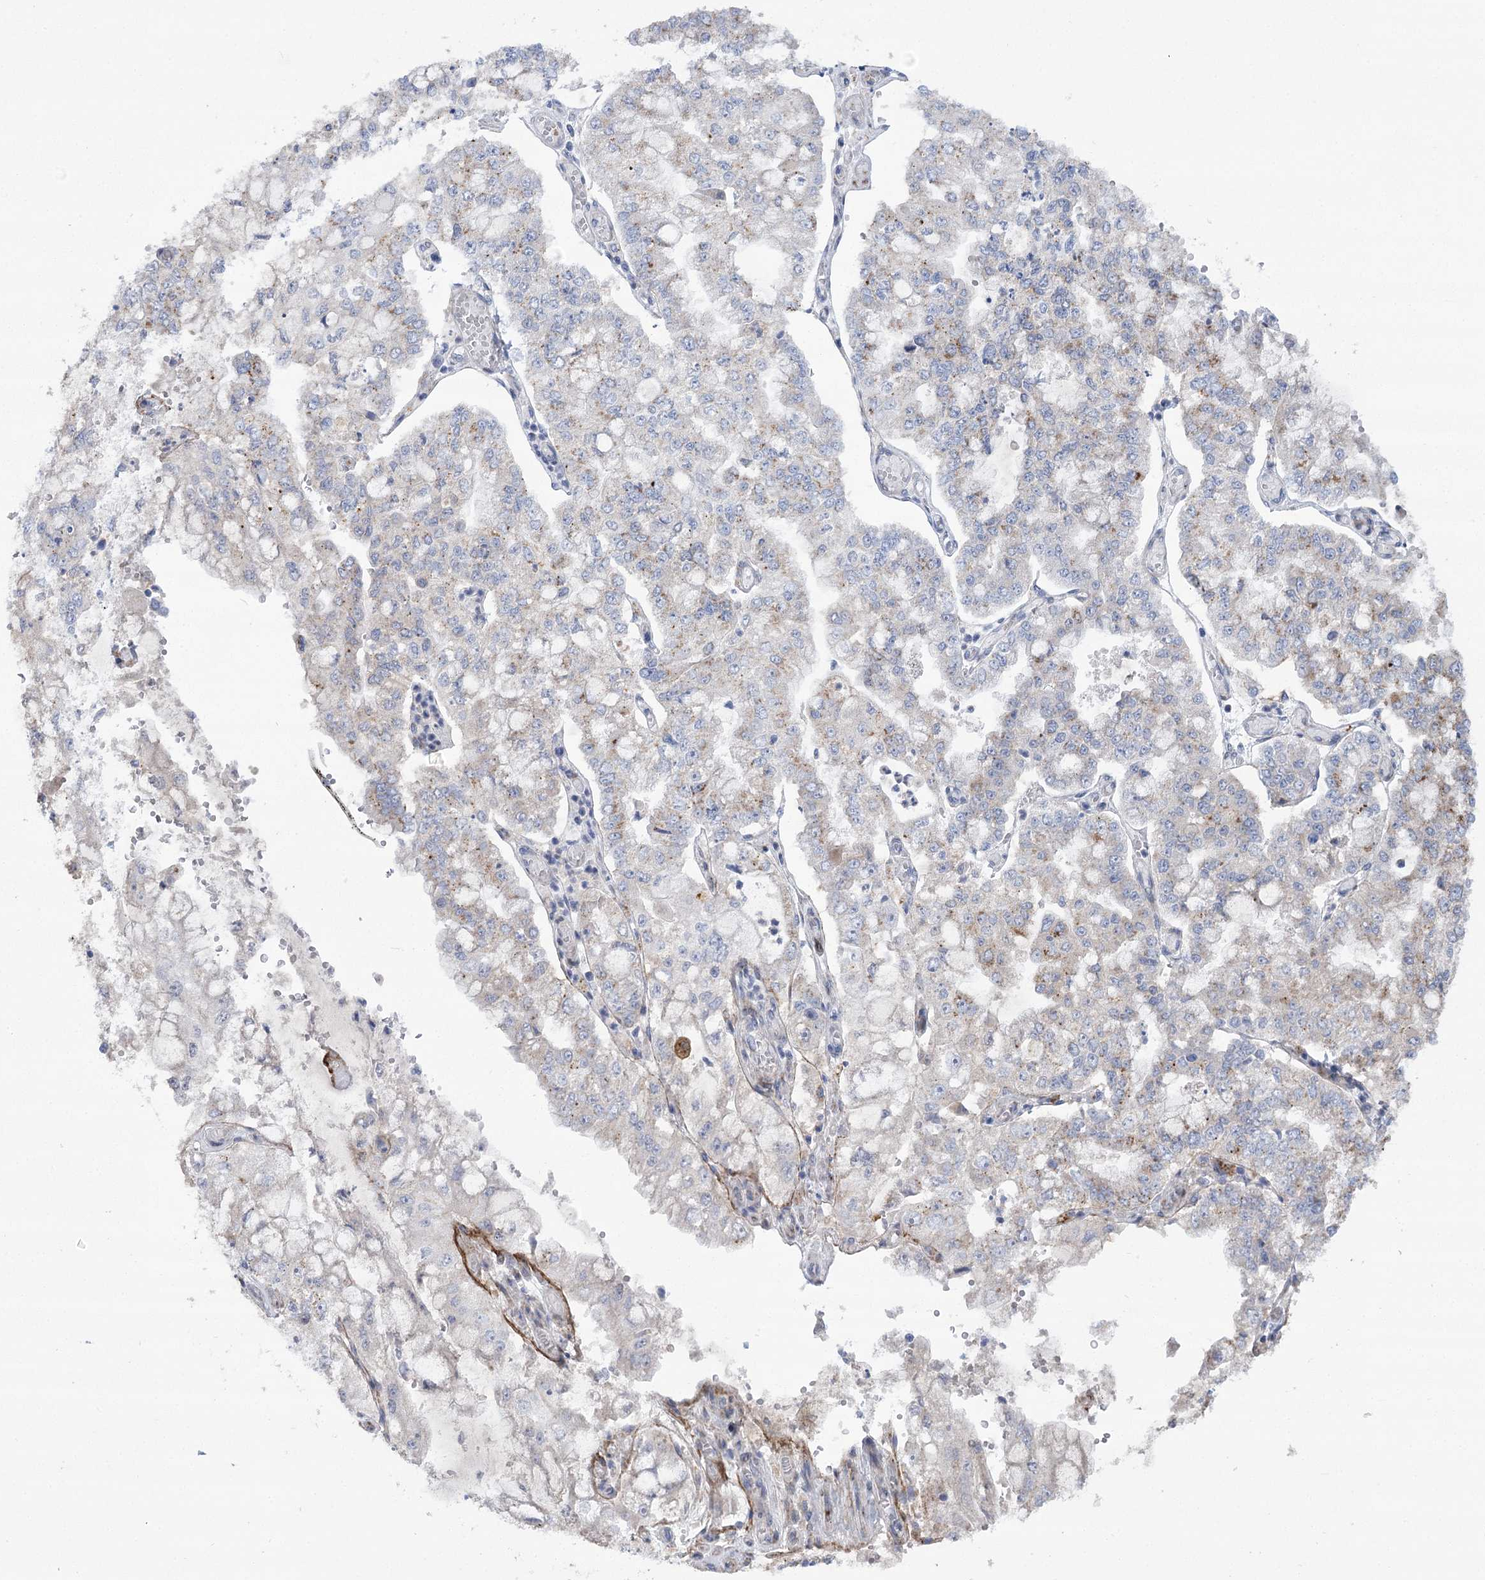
{"staining": {"intensity": "weak", "quantity": "<25%", "location": "cytoplasmic/membranous"}, "tissue": "stomach cancer", "cell_type": "Tumor cells", "image_type": "cancer", "snomed": [{"axis": "morphology", "description": "Adenocarcinoma, NOS"}, {"axis": "topography", "description": "Stomach"}], "caption": "An immunohistochemistry (IHC) photomicrograph of adenocarcinoma (stomach) is shown. There is no staining in tumor cells of adenocarcinoma (stomach).", "gene": "NME7", "patient": {"sex": "male", "age": 76}}